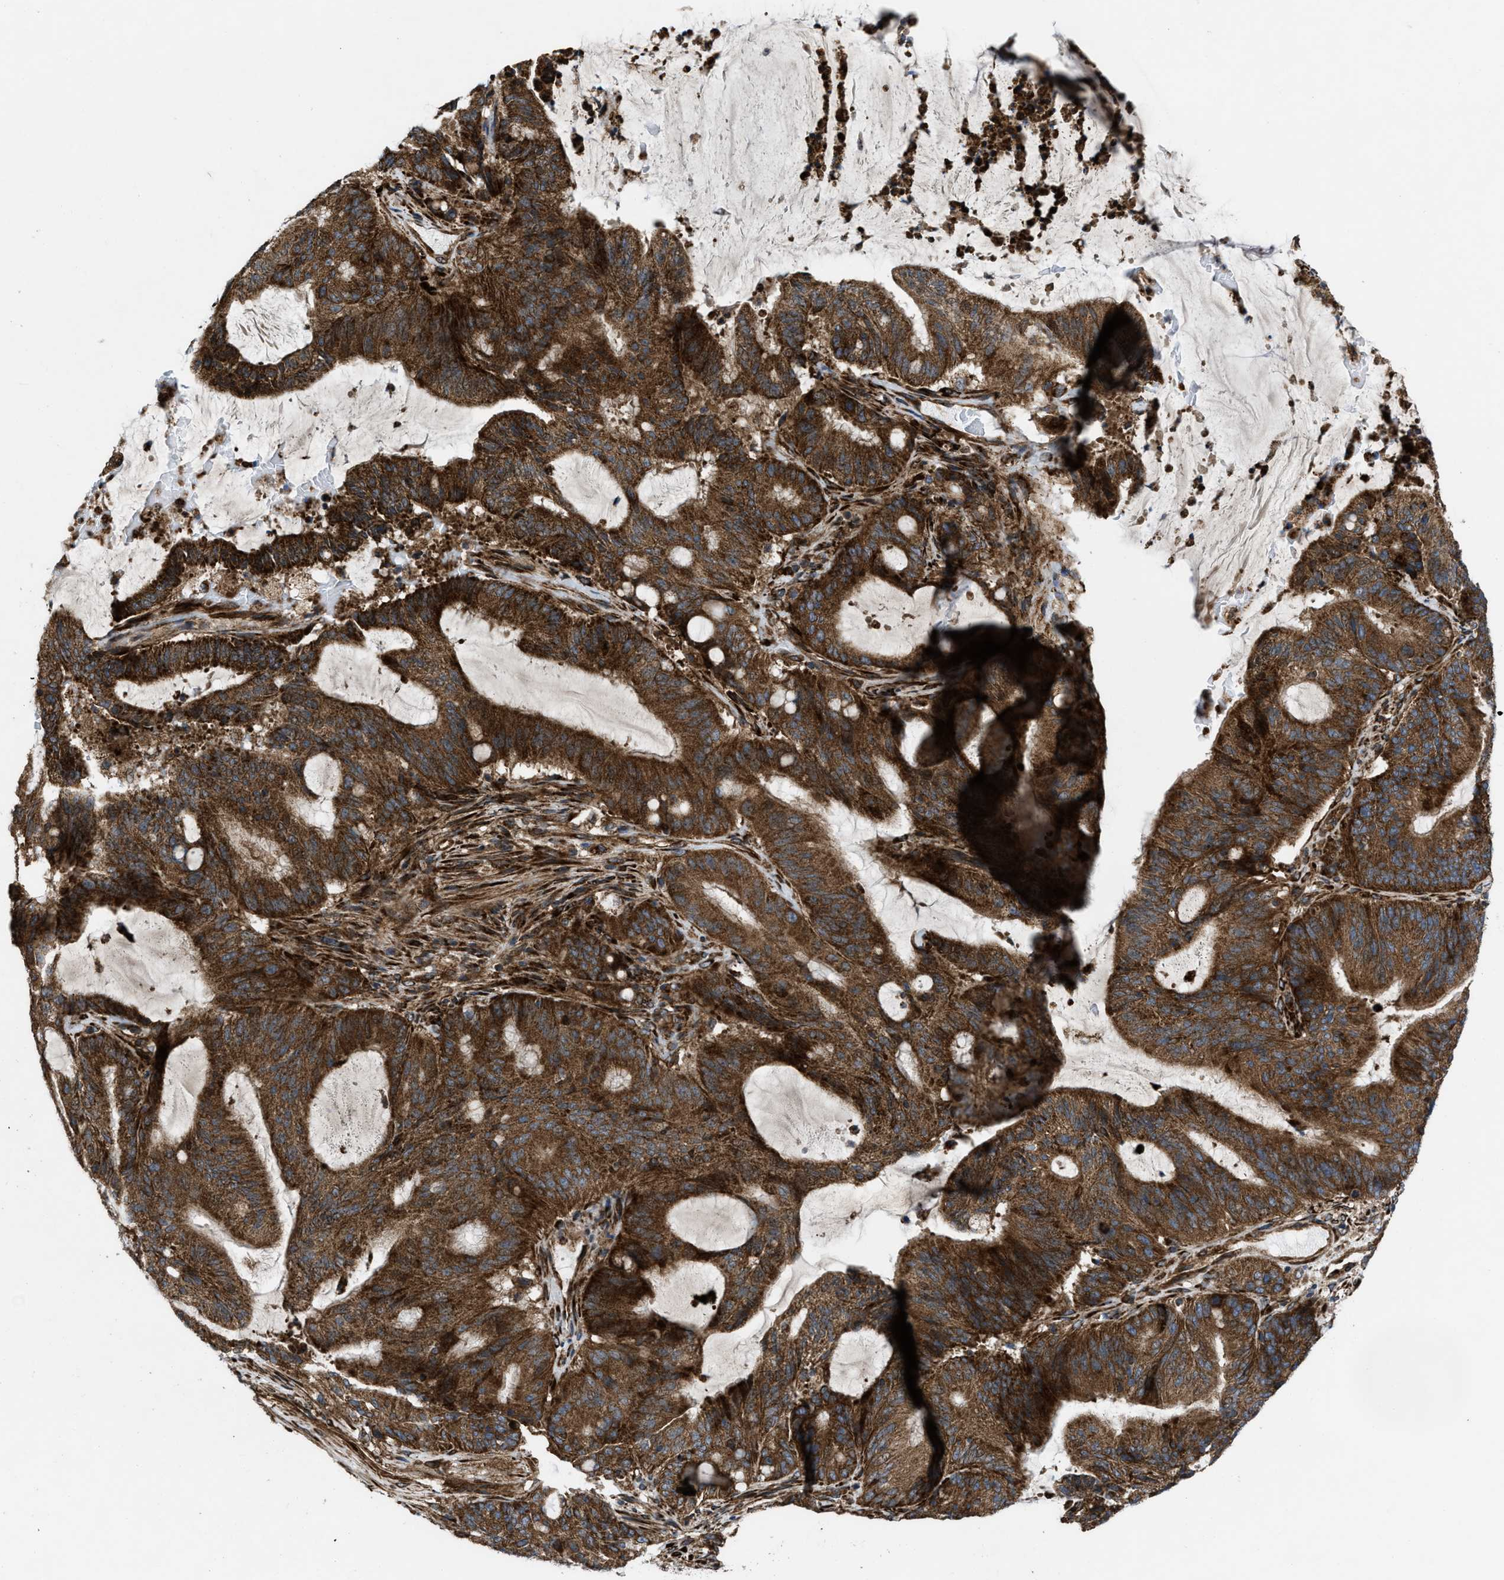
{"staining": {"intensity": "strong", "quantity": ">75%", "location": "cytoplasmic/membranous"}, "tissue": "liver cancer", "cell_type": "Tumor cells", "image_type": "cancer", "snomed": [{"axis": "morphology", "description": "Normal tissue, NOS"}, {"axis": "morphology", "description": "Cholangiocarcinoma"}, {"axis": "topography", "description": "Liver"}, {"axis": "topography", "description": "Peripheral nerve tissue"}], "caption": "Strong cytoplasmic/membranous protein staining is appreciated in approximately >75% of tumor cells in cholangiocarcinoma (liver).", "gene": "PER3", "patient": {"sex": "female", "age": 73}}